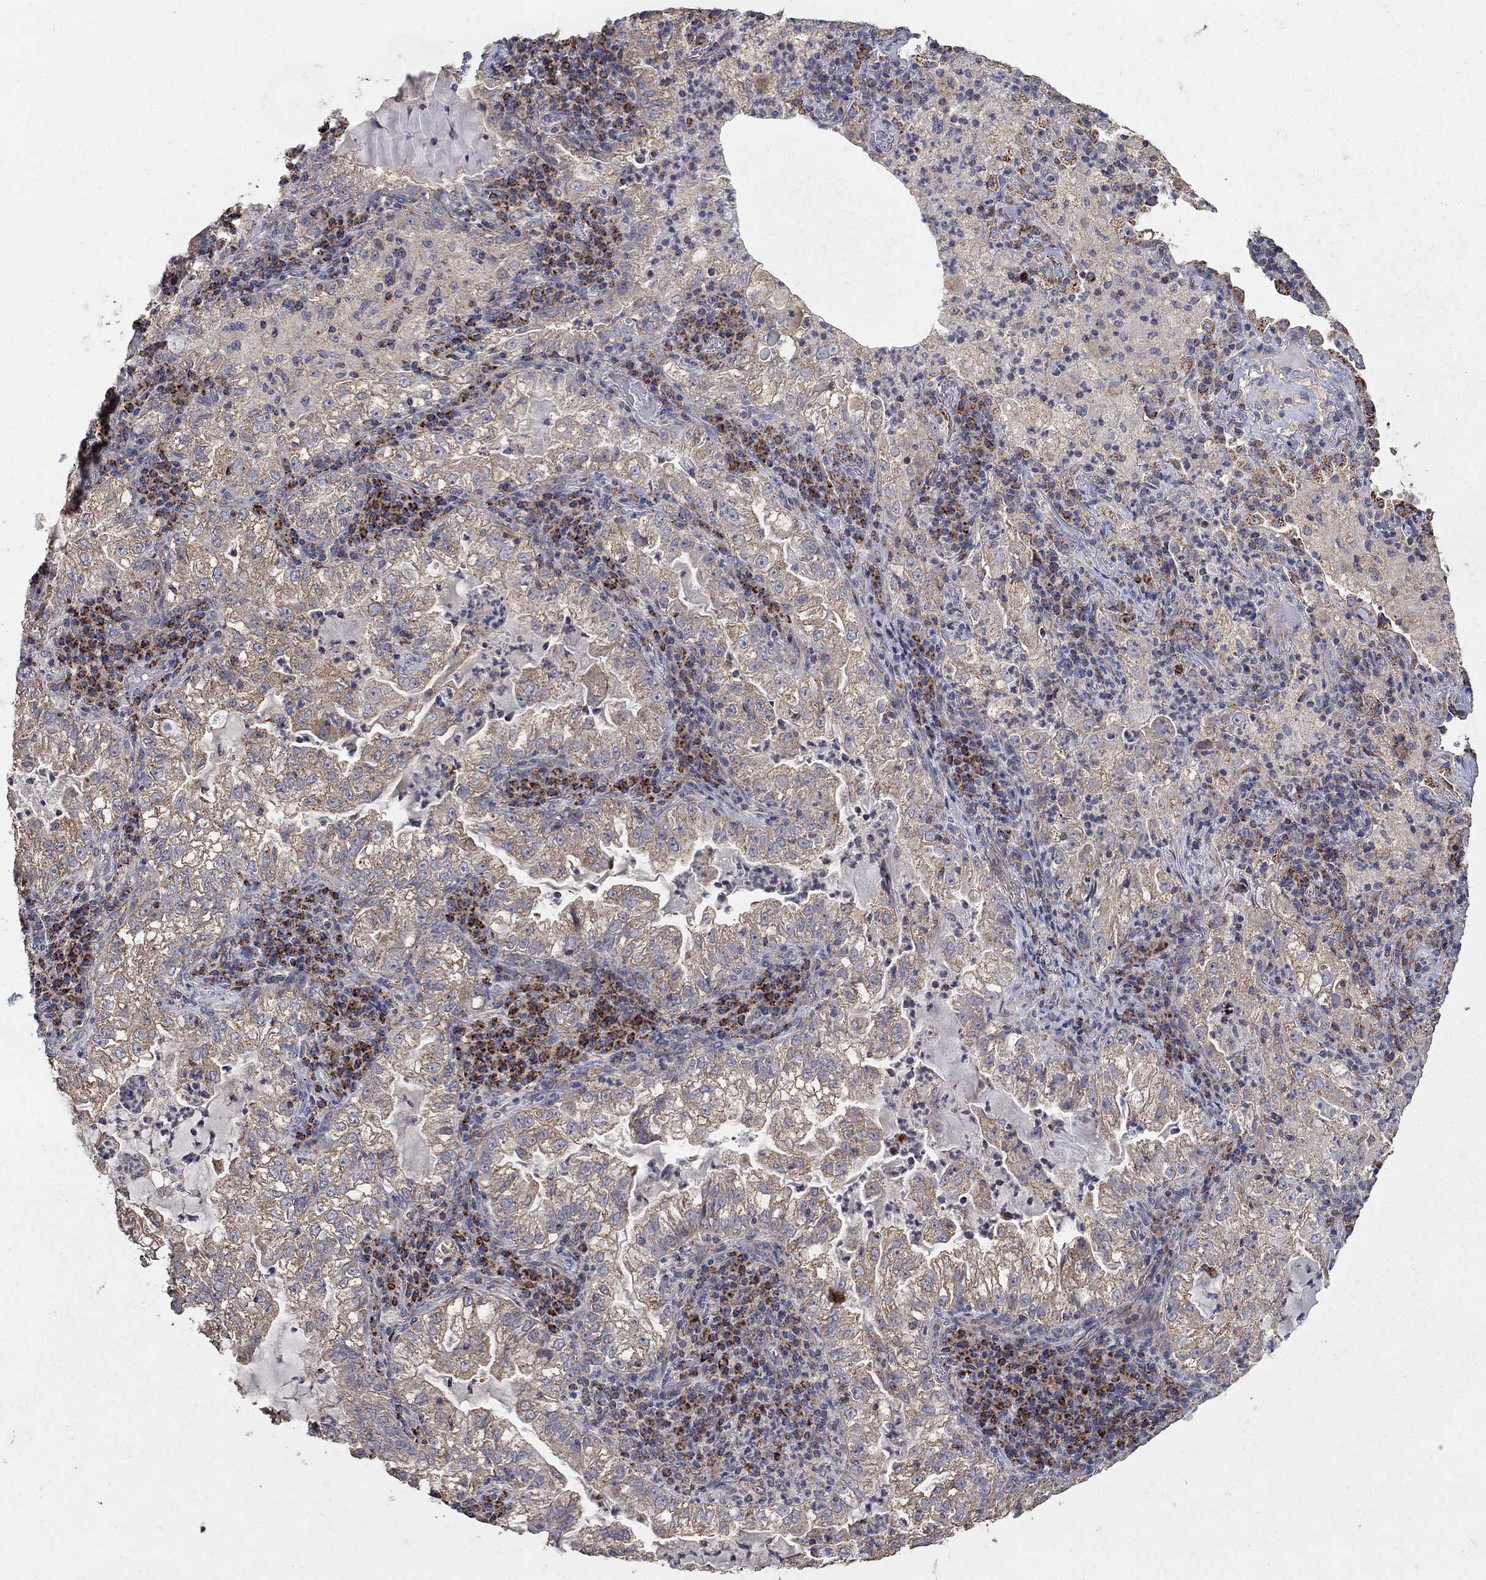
{"staining": {"intensity": "weak", "quantity": ">75%", "location": "cytoplasmic/membranous"}, "tissue": "lung cancer", "cell_type": "Tumor cells", "image_type": "cancer", "snomed": [{"axis": "morphology", "description": "Adenocarcinoma, NOS"}, {"axis": "topography", "description": "Lung"}], "caption": "Weak cytoplasmic/membranous positivity for a protein is appreciated in approximately >75% of tumor cells of lung cancer using IHC.", "gene": "GPSM1", "patient": {"sex": "female", "age": 73}}